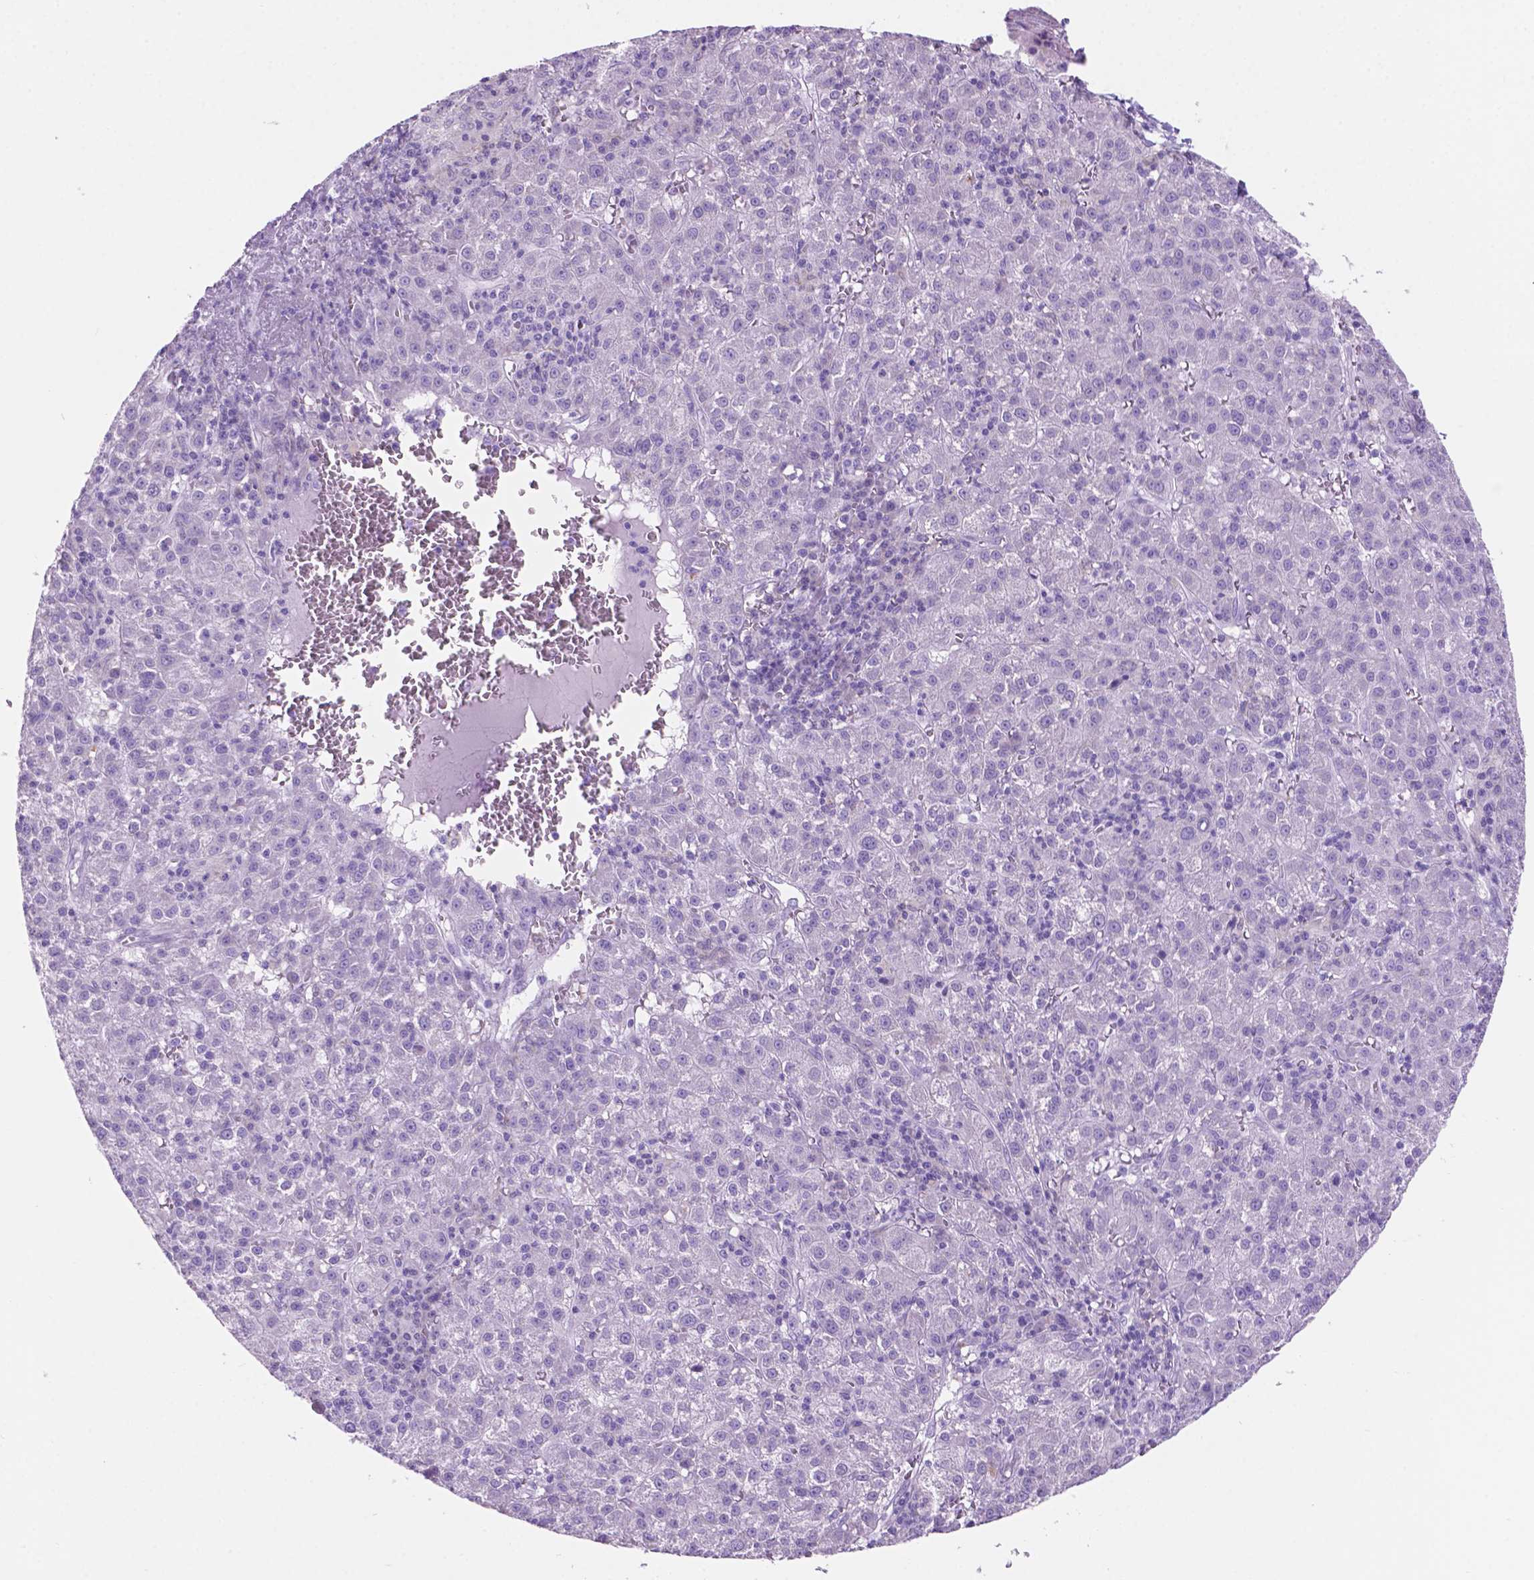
{"staining": {"intensity": "negative", "quantity": "none", "location": "none"}, "tissue": "liver cancer", "cell_type": "Tumor cells", "image_type": "cancer", "snomed": [{"axis": "morphology", "description": "Carcinoma, Hepatocellular, NOS"}, {"axis": "topography", "description": "Liver"}], "caption": "Immunohistochemical staining of human liver hepatocellular carcinoma demonstrates no significant staining in tumor cells.", "gene": "GRIN2B", "patient": {"sex": "female", "age": 60}}